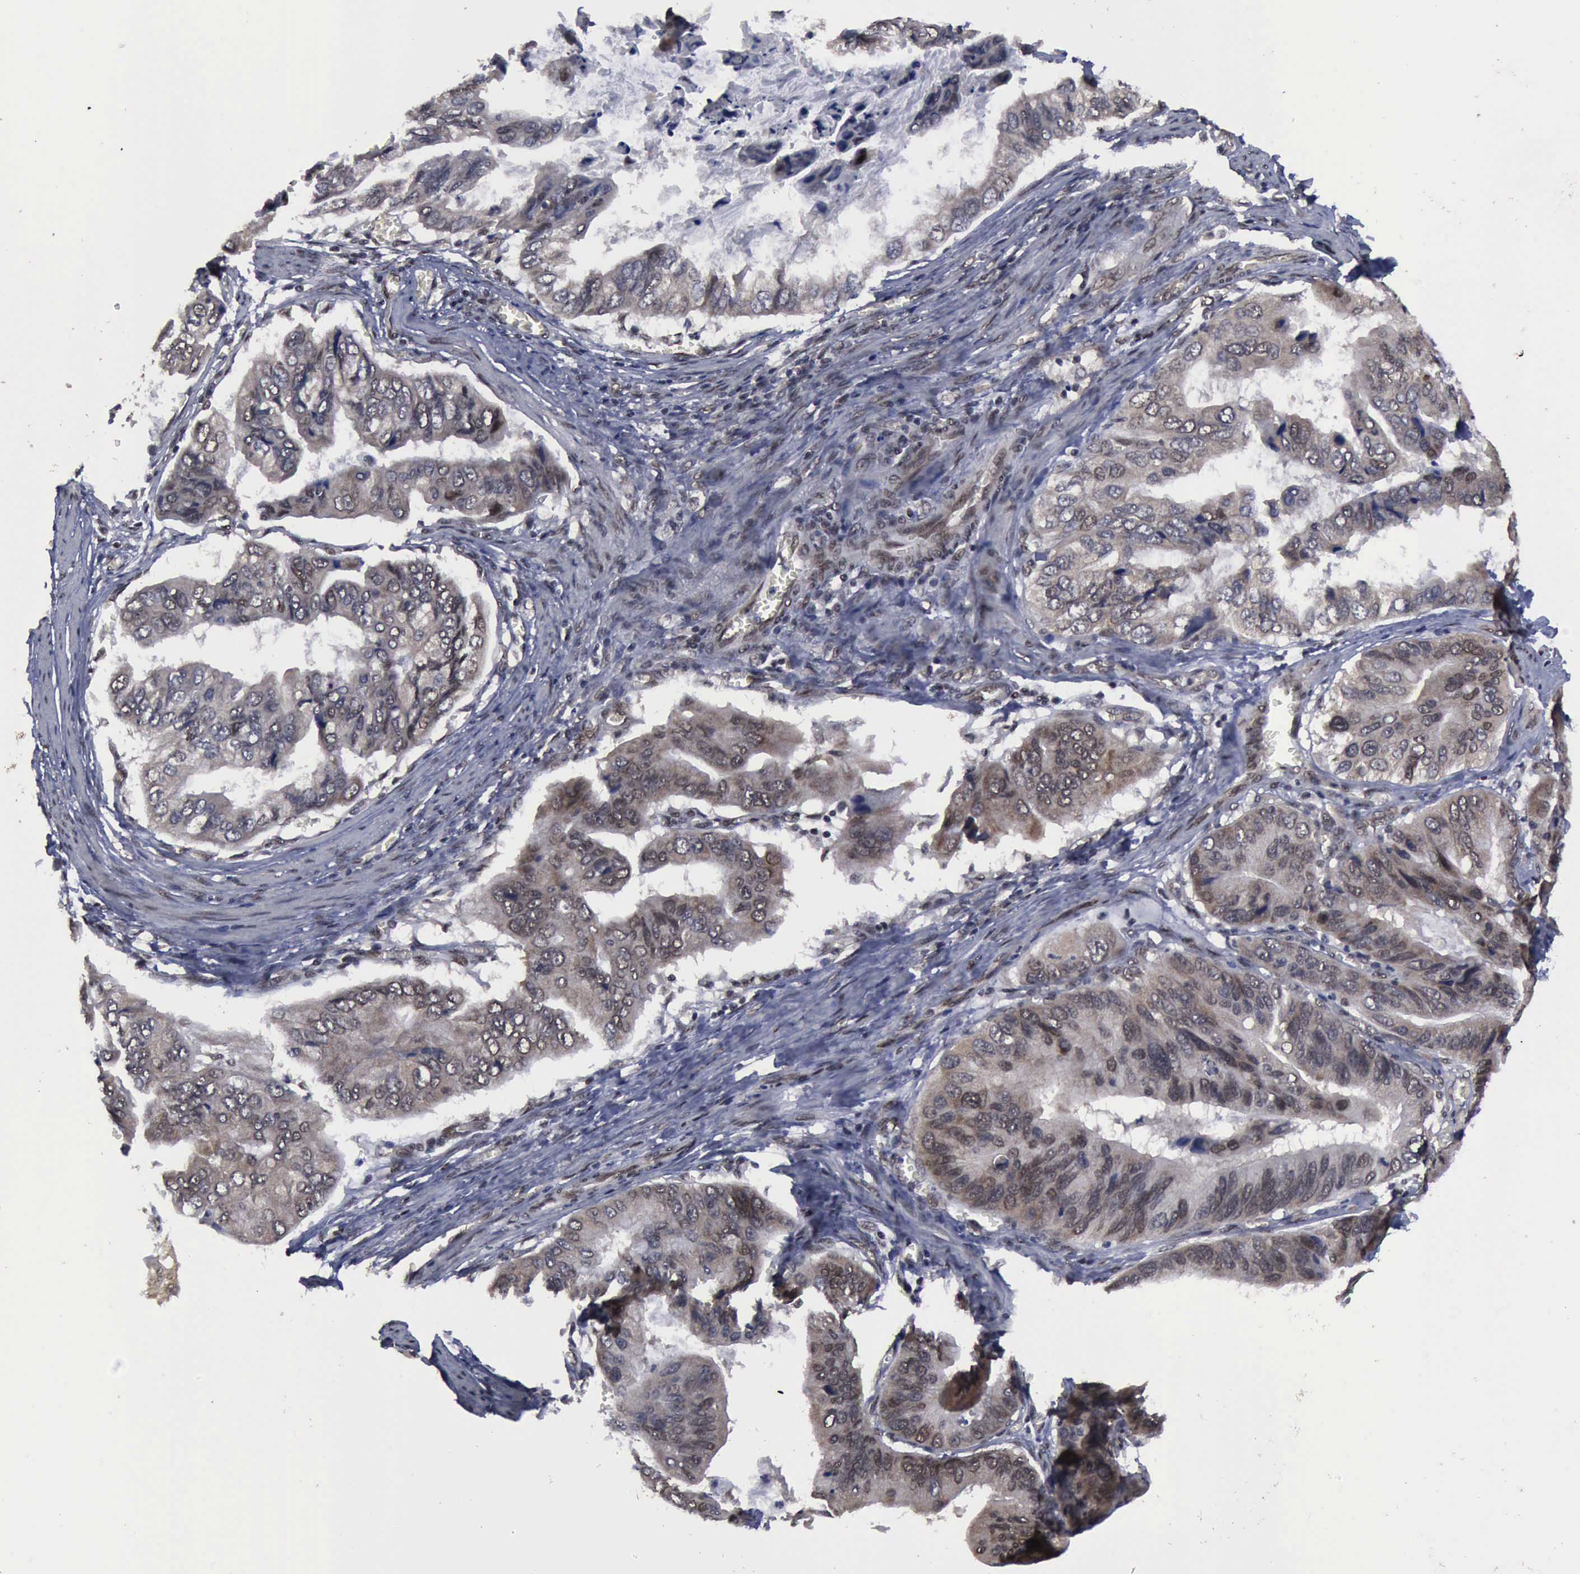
{"staining": {"intensity": "weak", "quantity": "25%-75%", "location": "cytoplasmic/membranous,nuclear"}, "tissue": "stomach cancer", "cell_type": "Tumor cells", "image_type": "cancer", "snomed": [{"axis": "morphology", "description": "Adenocarcinoma, NOS"}, {"axis": "topography", "description": "Stomach, upper"}], "caption": "Human stomach adenocarcinoma stained for a protein (brown) displays weak cytoplasmic/membranous and nuclear positive staining in approximately 25%-75% of tumor cells.", "gene": "RTCB", "patient": {"sex": "male", "age": 80}}